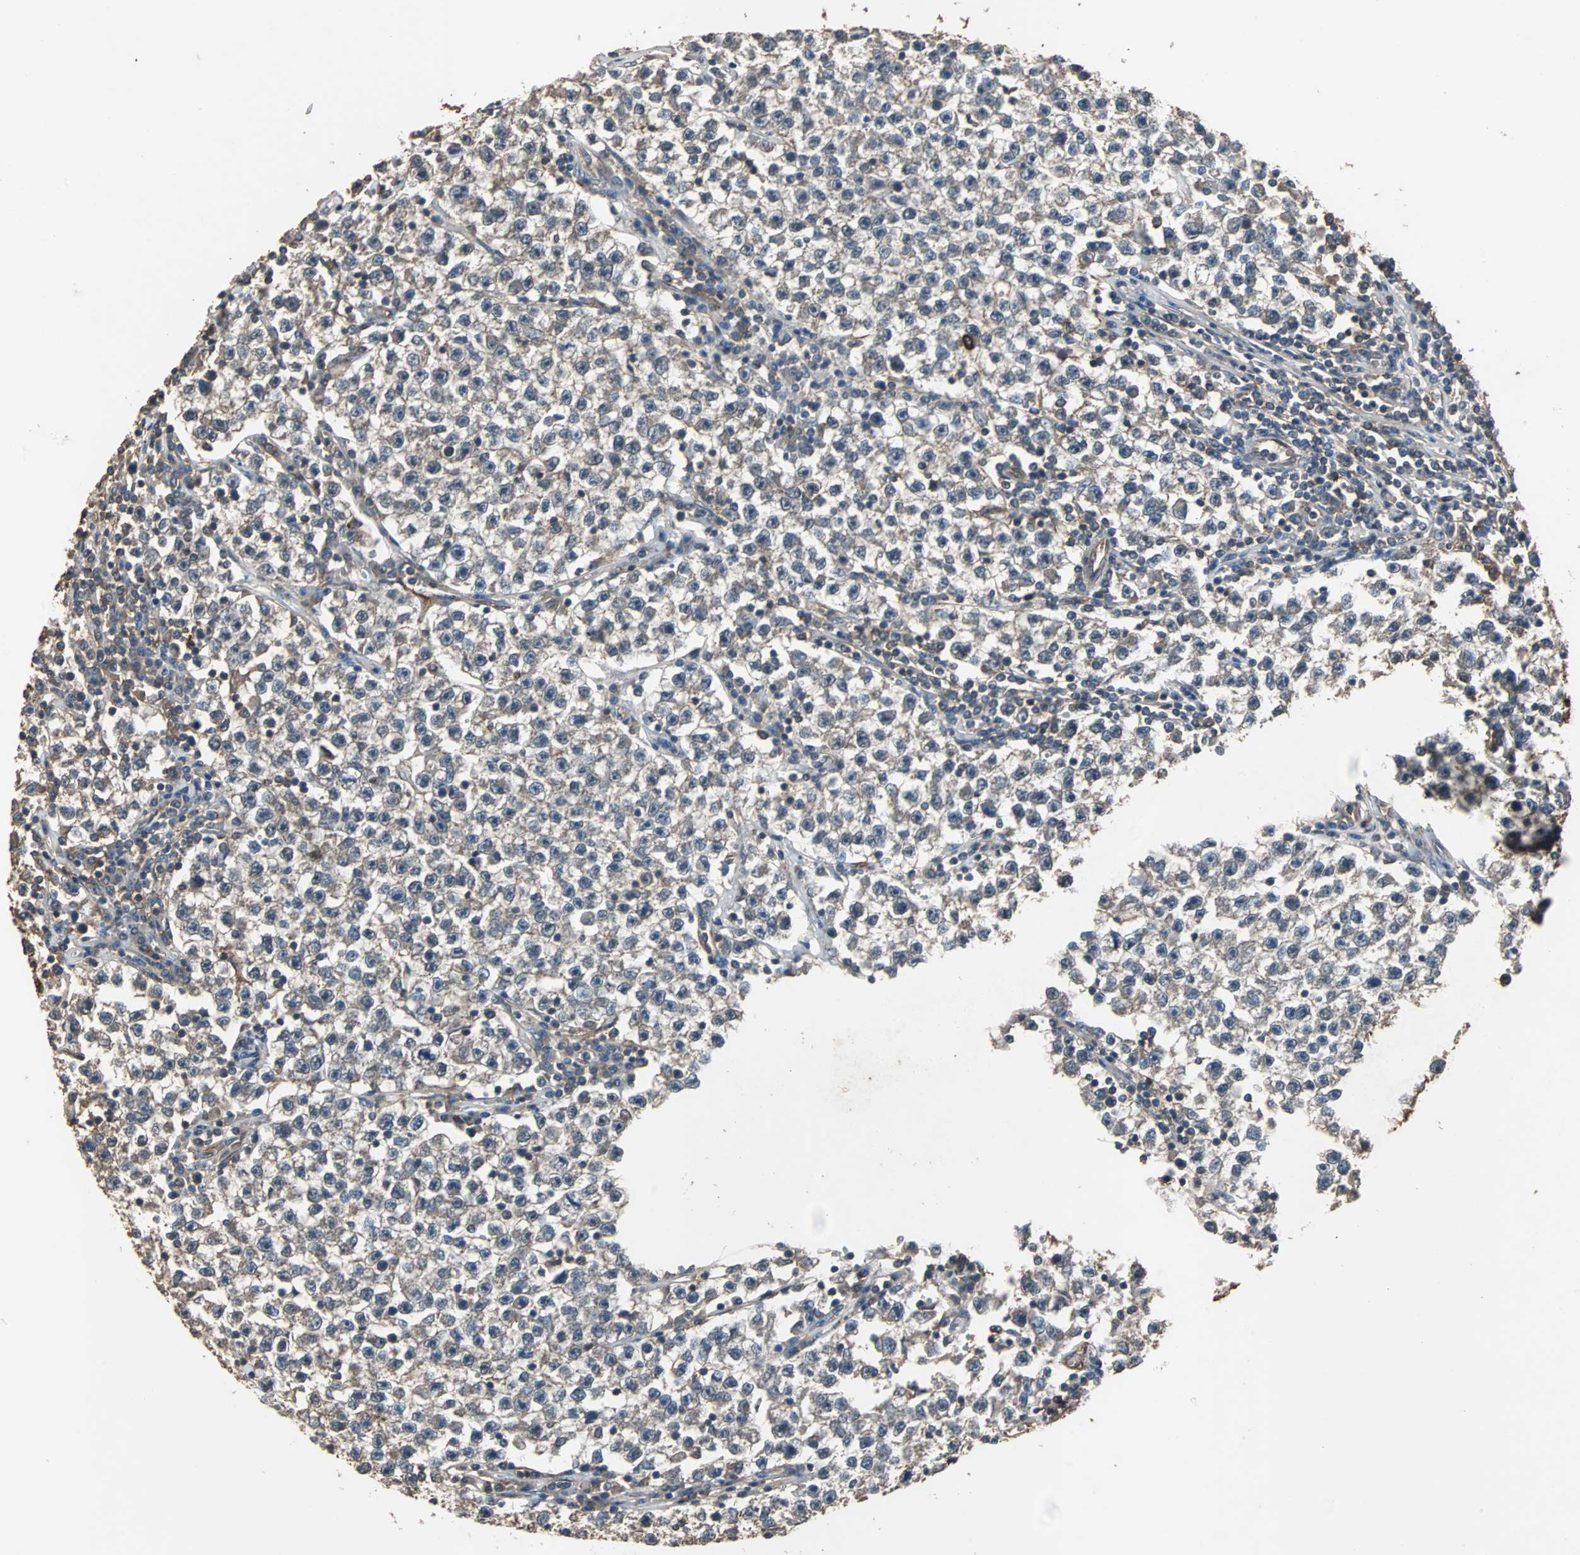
{"staining": {"intensity": "weak", "quantity": "25%-75%", "location": "cytoplasmic/membranous"}, "tissue": "testis cancer", "cell_type": "Tumor cells", "image_type": "cancer", "snomed": [{"axis": "morphology", "description": "Seminoma, NOS"}, {"axis": "topography", "description": "Testis"}], "caption": "Immunohistochemistry (DAB (3,3'-diaminobenzidine)) staining of testis cancer (seminoma) exhibits weak cytoplasmic/membranous protein positivity in approximately 25%-75% of tumor cells. The staining was performed using DAB (3,3'-diaminobenzidine) to visualize the protein expression in brown, while the nuclei were stained in blue with hematoxylin (Magnification: 20x).", "gene": "NDRG1", "patient": {"sex": "male", "age": 22}}